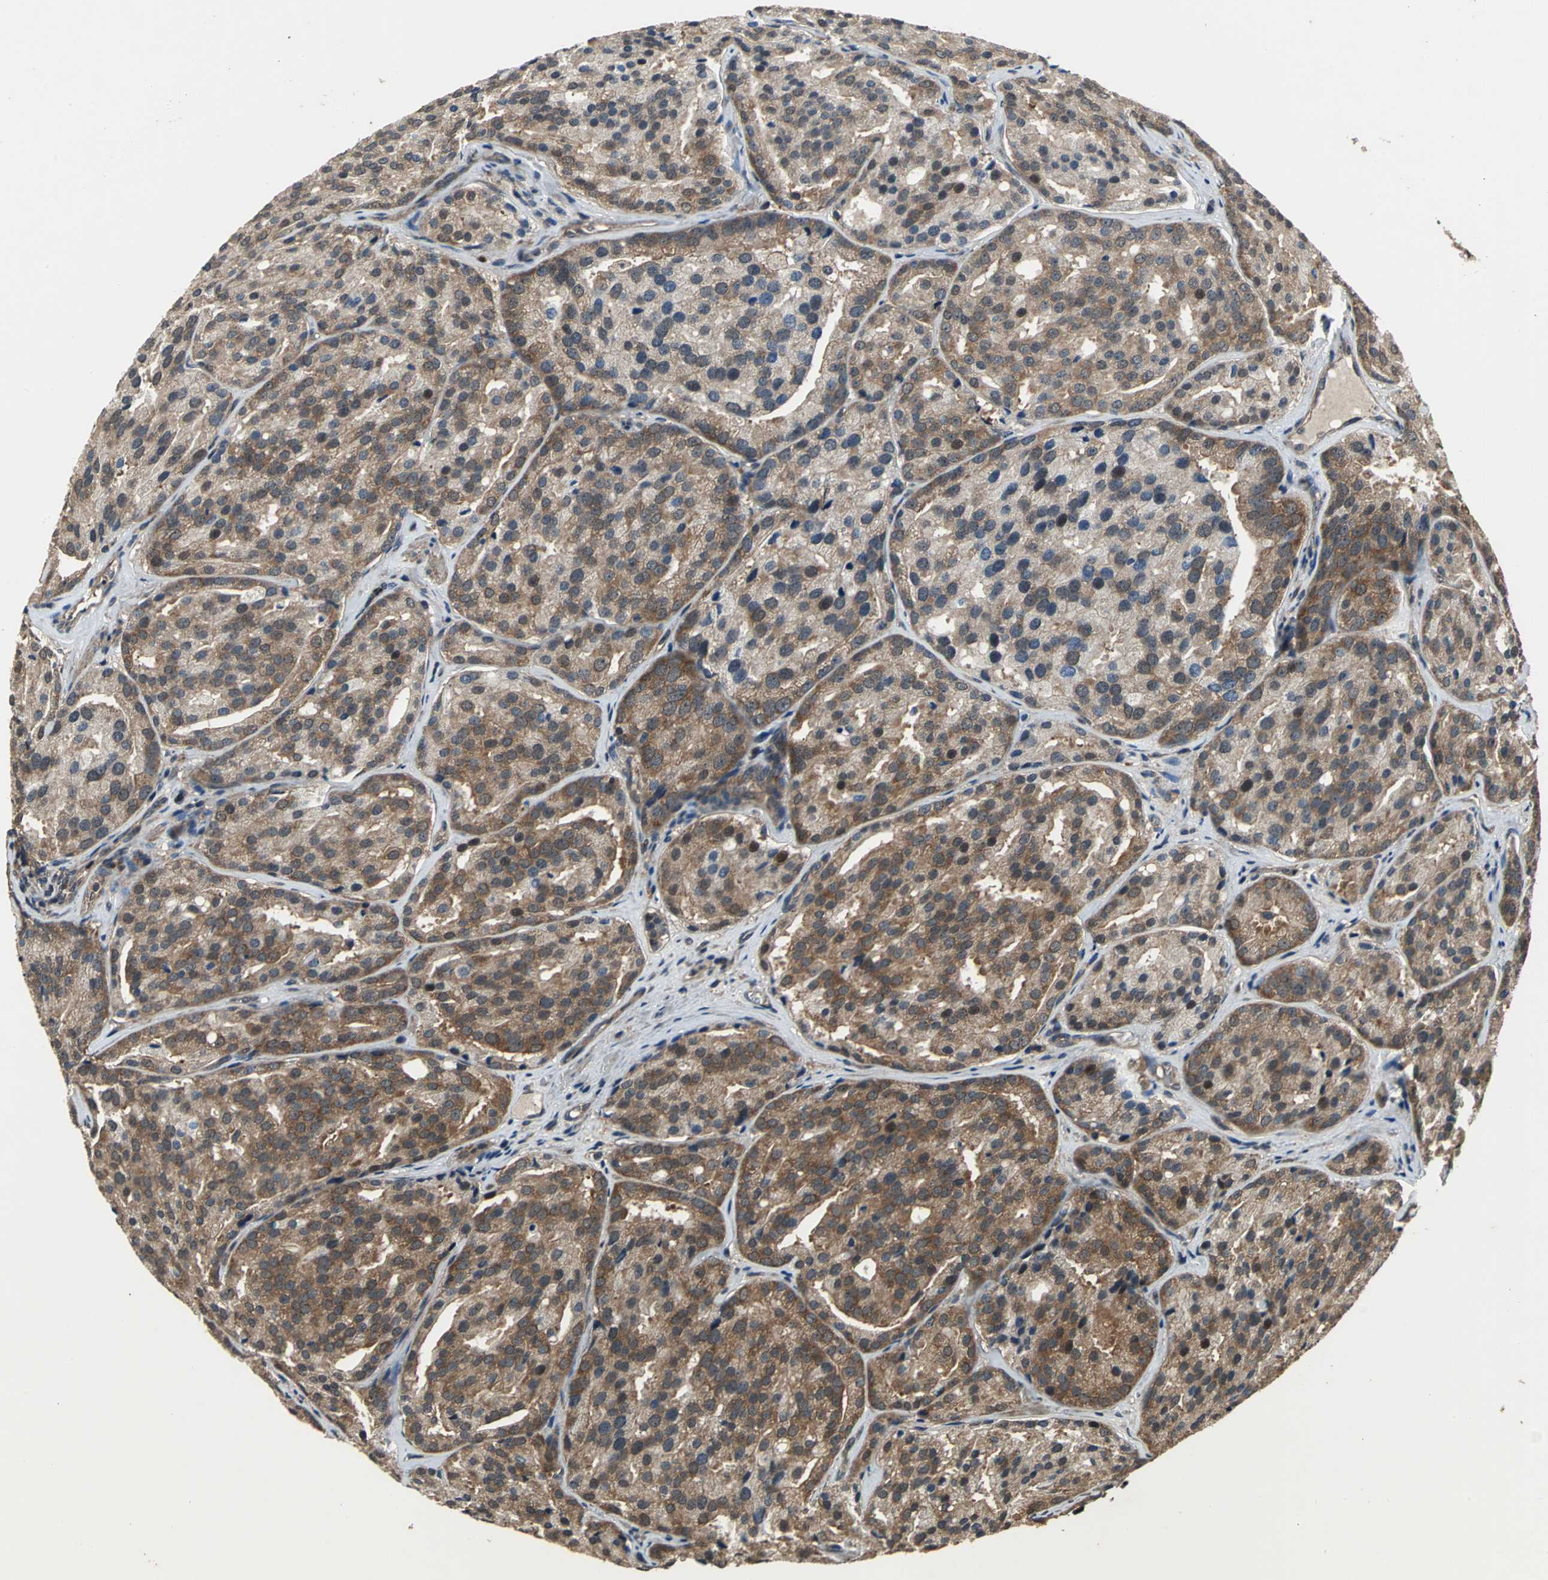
{"staining": {"intensity": "moderate", "quantity": ">75%", "location": "cytoplasmic/membranous"}, "tissue": "prostate cancer", "cell_type": "Tumor cells", "image_type": "cancer", "snomed": [{"axis": "morphology", "description": "Adenocarcinoma, High grade"}, {"axis": "topography", "description": "Prostate"}], "caption": "Protein staining by immunohistochemistry shows moderate cytoplasmic/membranous expression in about >75% of tumor cells in prostate adenocarcinoma (high-grade).", "gene": "EIF2B2", "patient": {"sex": "male", "age": 64}}